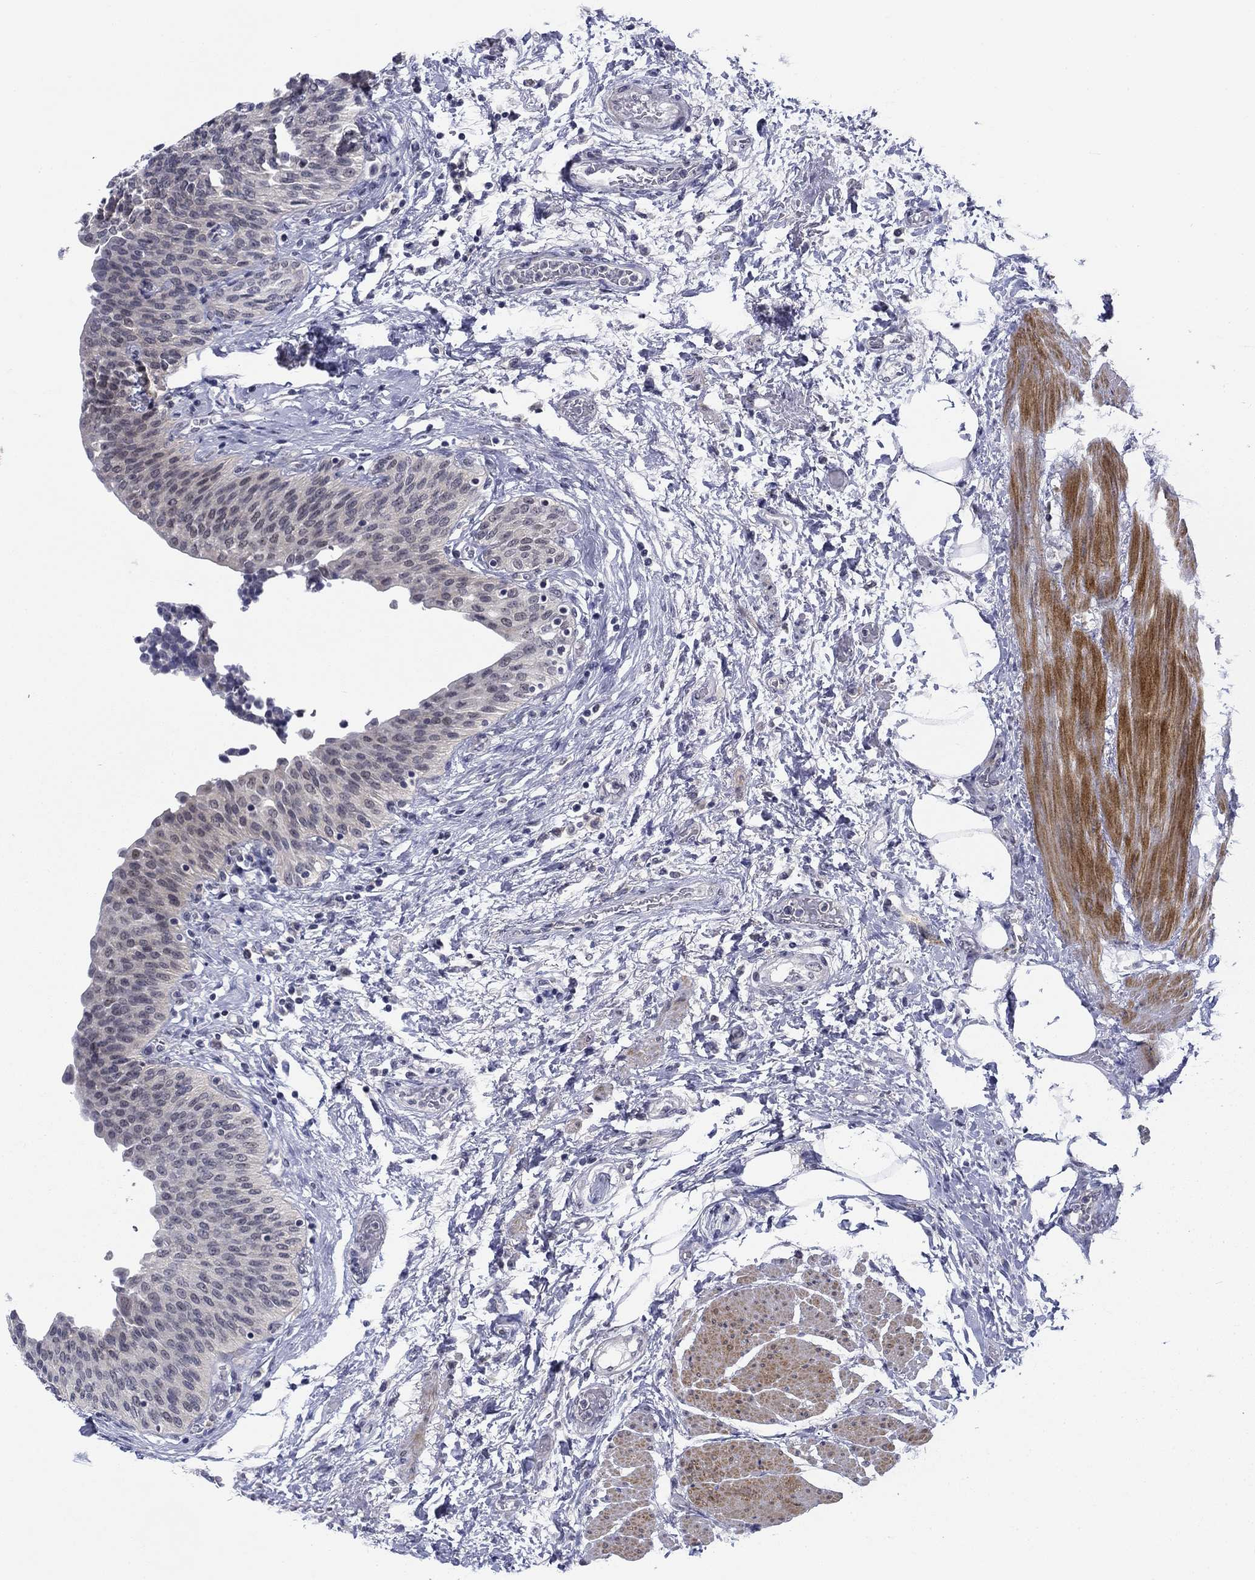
{"staining": {"intensity": "weak", "quantity": ">75%", "location": "cytoplasmic/membranous"}, "tissue": "urinary bladder", "cell_type": "Urothelial cells", "image_type": "normal", "snomed": [{"axis": "morphology", "description": "Normal tissue, NOS"}, {"axis": "morphology", "description": "Metaplasia, NOS"}, {"axis": "topography", "description": "Urinary bladder"}], "caption": "The histopathology image demonstrates immunohistochemical staining of normal urinary bladder. There is weak cytoplasmic/membranous staining is appreciated in about >75% of urothelial cells.", "gene": "TIGD4", "patient": {"sex": "male", "age": 68}}